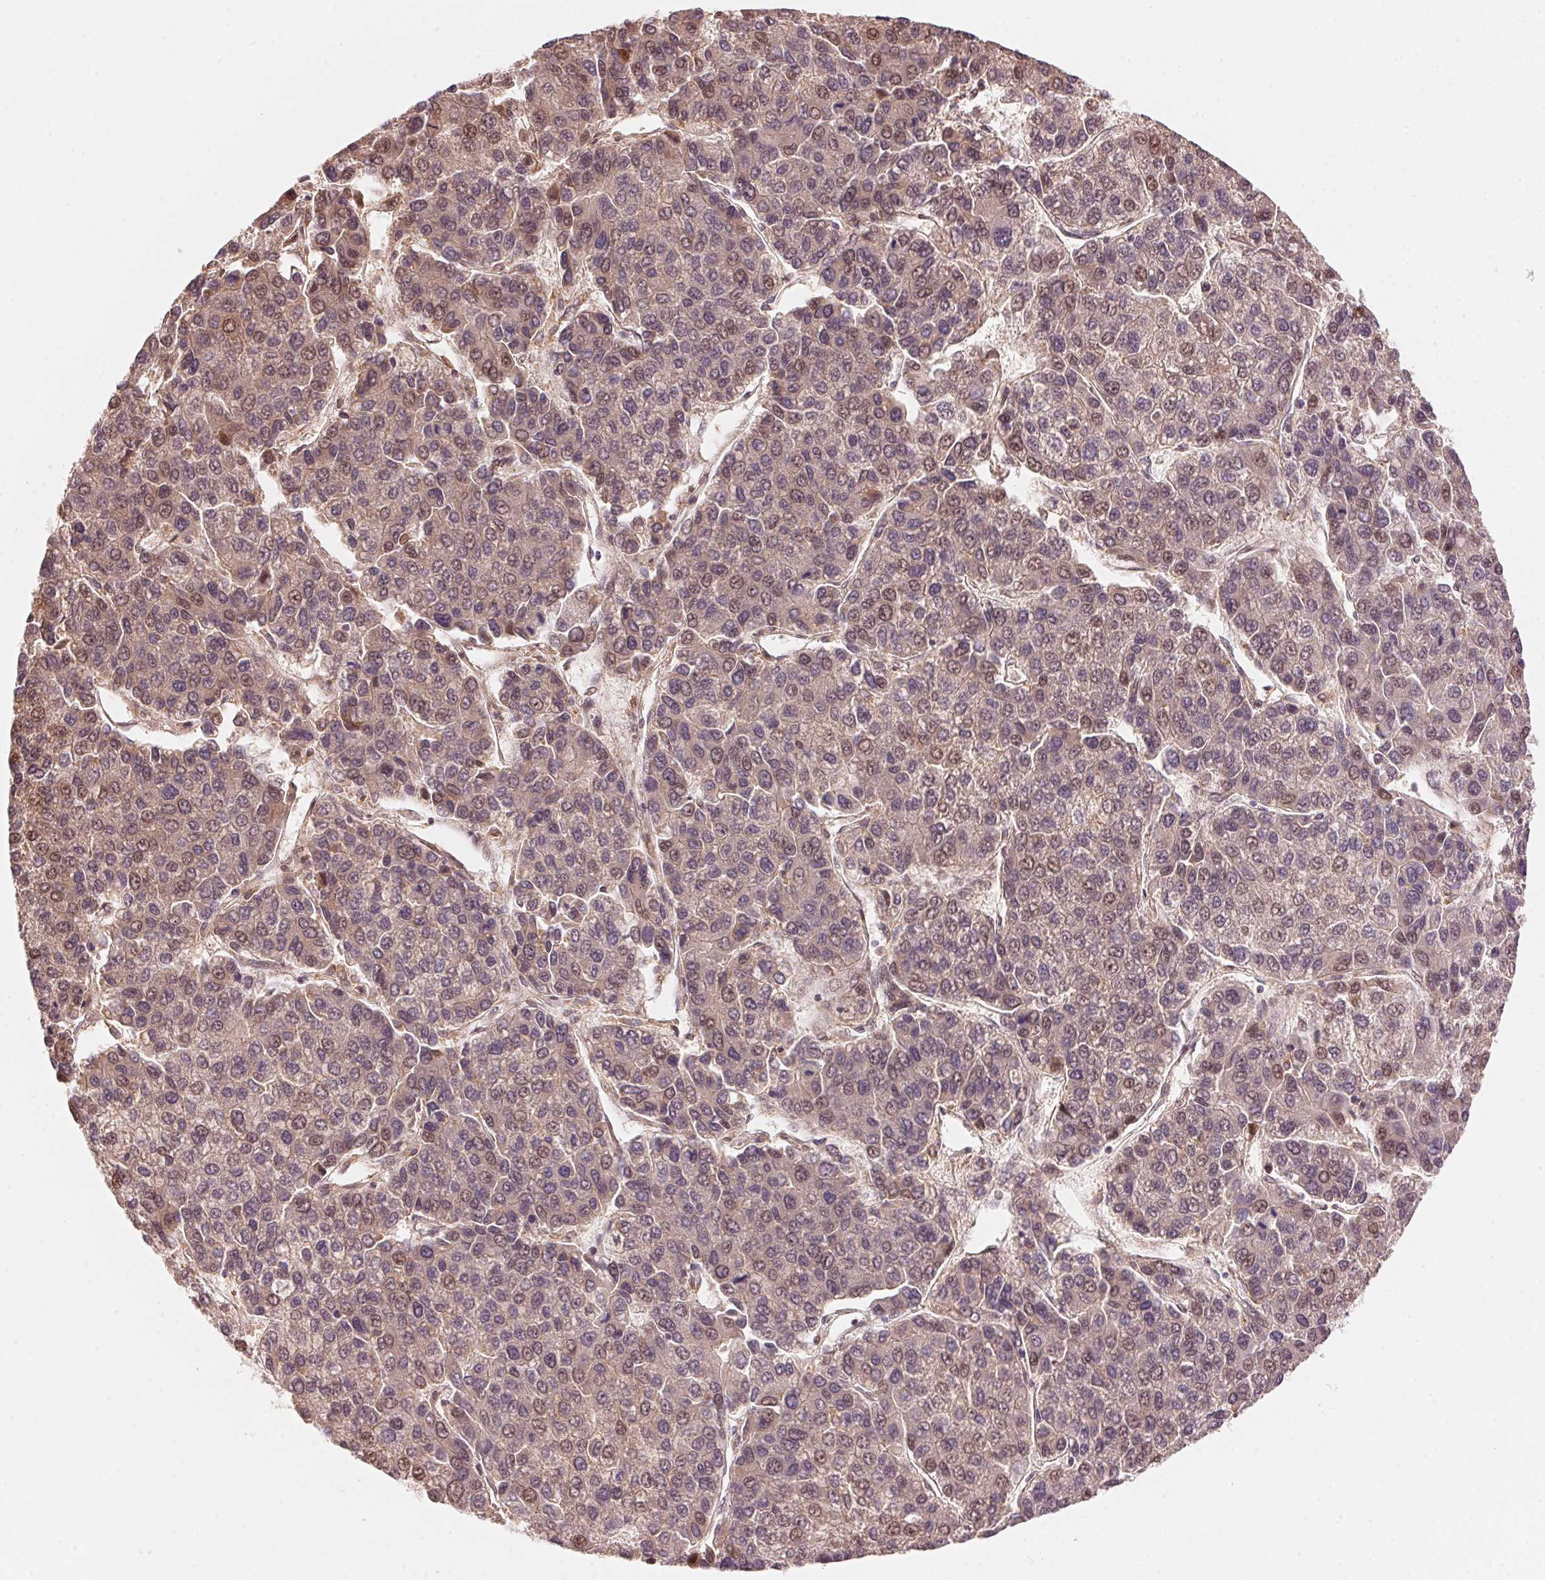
{"staining": {"intensity": "weak", "quantity": "25%-75%", "location": "nuclear"}, "tissue": "liver cancer", "cell_type": "Tumor cells", "image_type": "cancer", "snomed": [{"axis": "morphology", "description": "Carcinoma, Hepatocellular, NOS"}, {"axis": "topography", "description": "Liver"}], "caption": "Protein staining displays weak nuclear expression in about 25%-75% of tumor cells in liver cancer. (DAB (3,3'-diaminobenzidine) = brown stain, brightfield microscopy at high magnification).", "gene": "PRKN", "patient": {"sex": "female", "age": 66}}